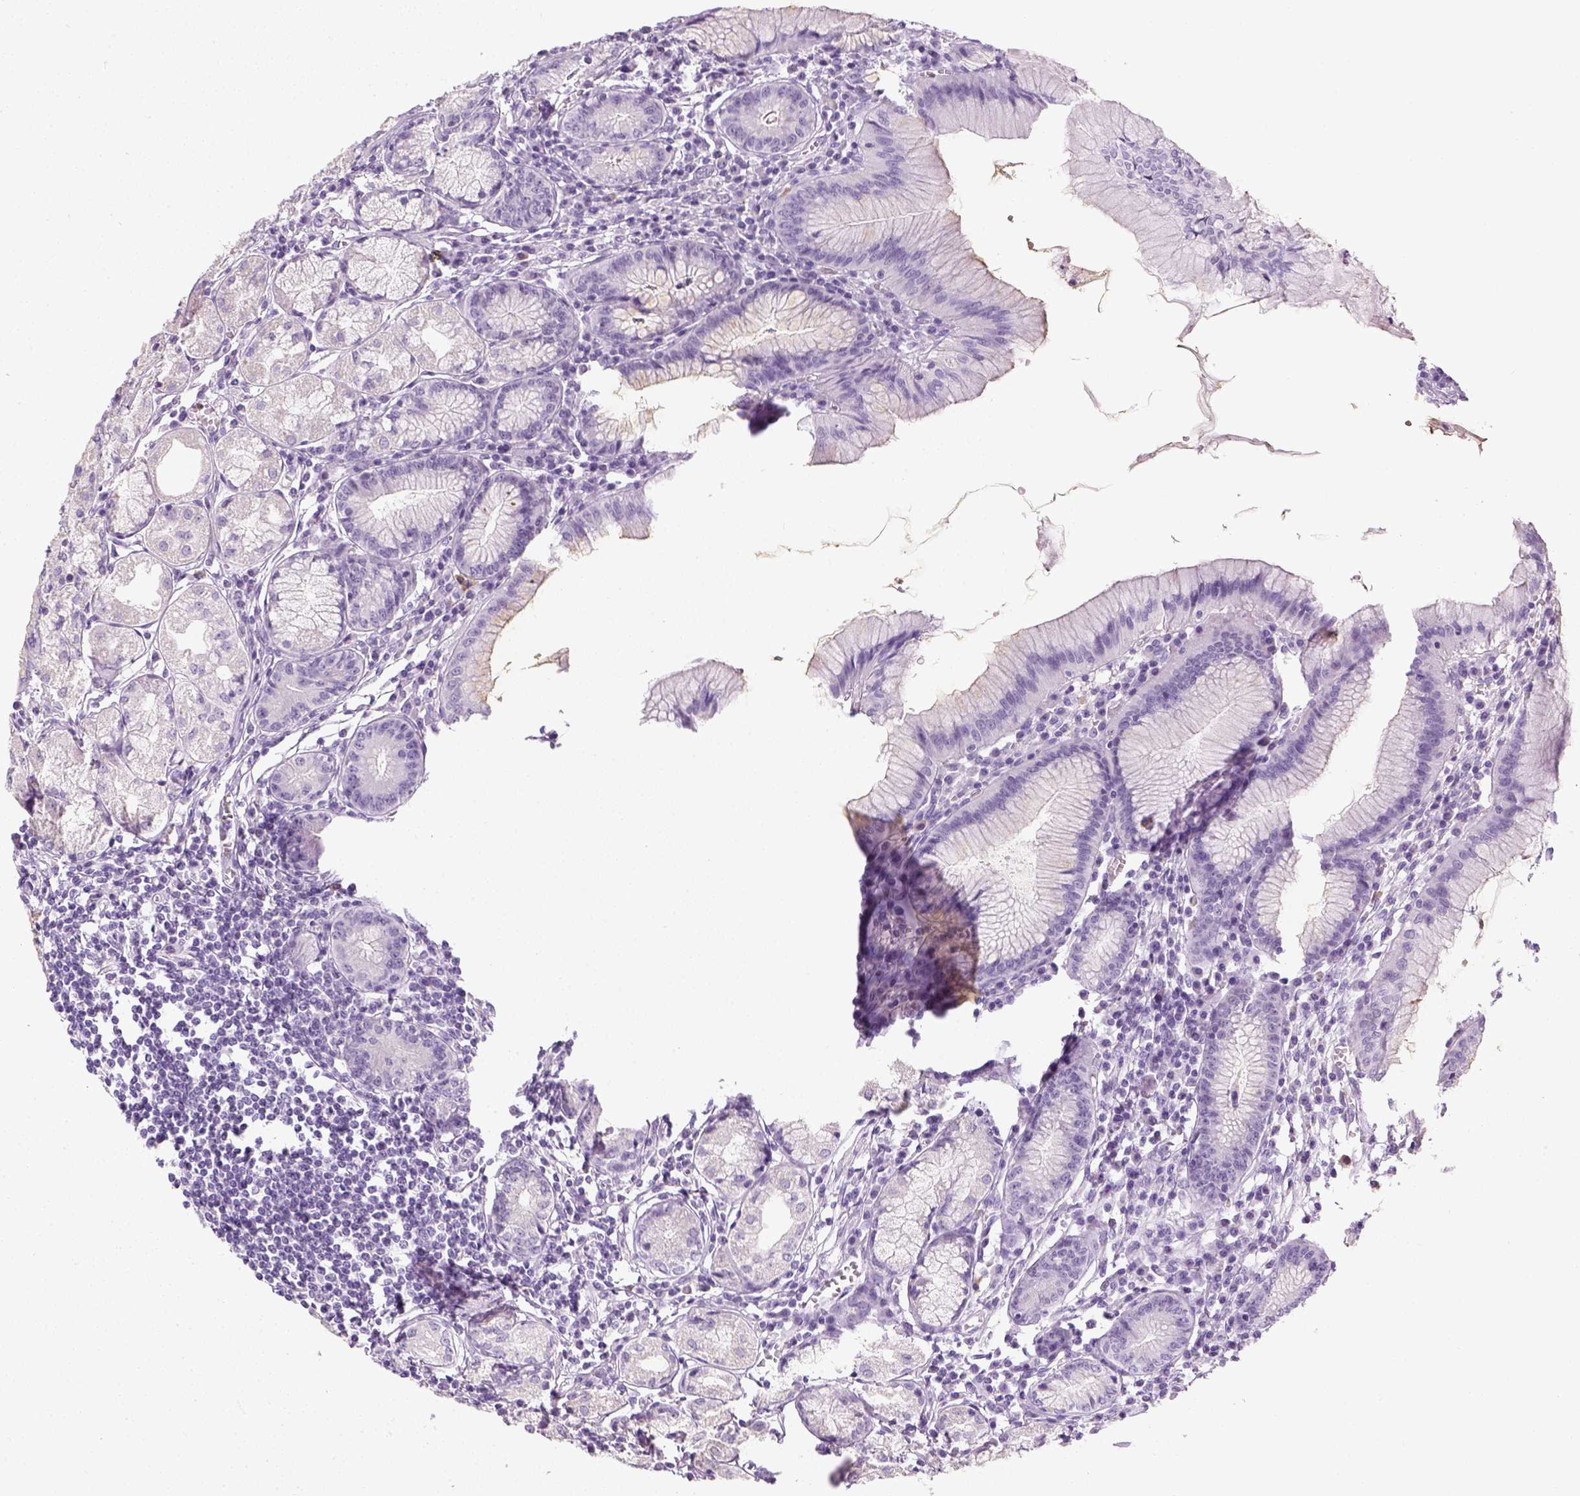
{"staining": {"intensity": "negative", "quantity": "none", "location": "none"}, "tissue": "stomach", "cell_type": "Glandular cells", "image_type": "normal", "snomed": [{"axis": "morphology", "description": "Normal tissue, NOS"}, {"axis": "topography", "description": "Stomach"}], "caption": "Immunohistochemistry histopathology image of benign stomach: human stomach stained with DAB demonstrates no significant protein positivity in glandular cells.", "gene": "LGSN", "patient": {"sex": "male", "age": 55}}